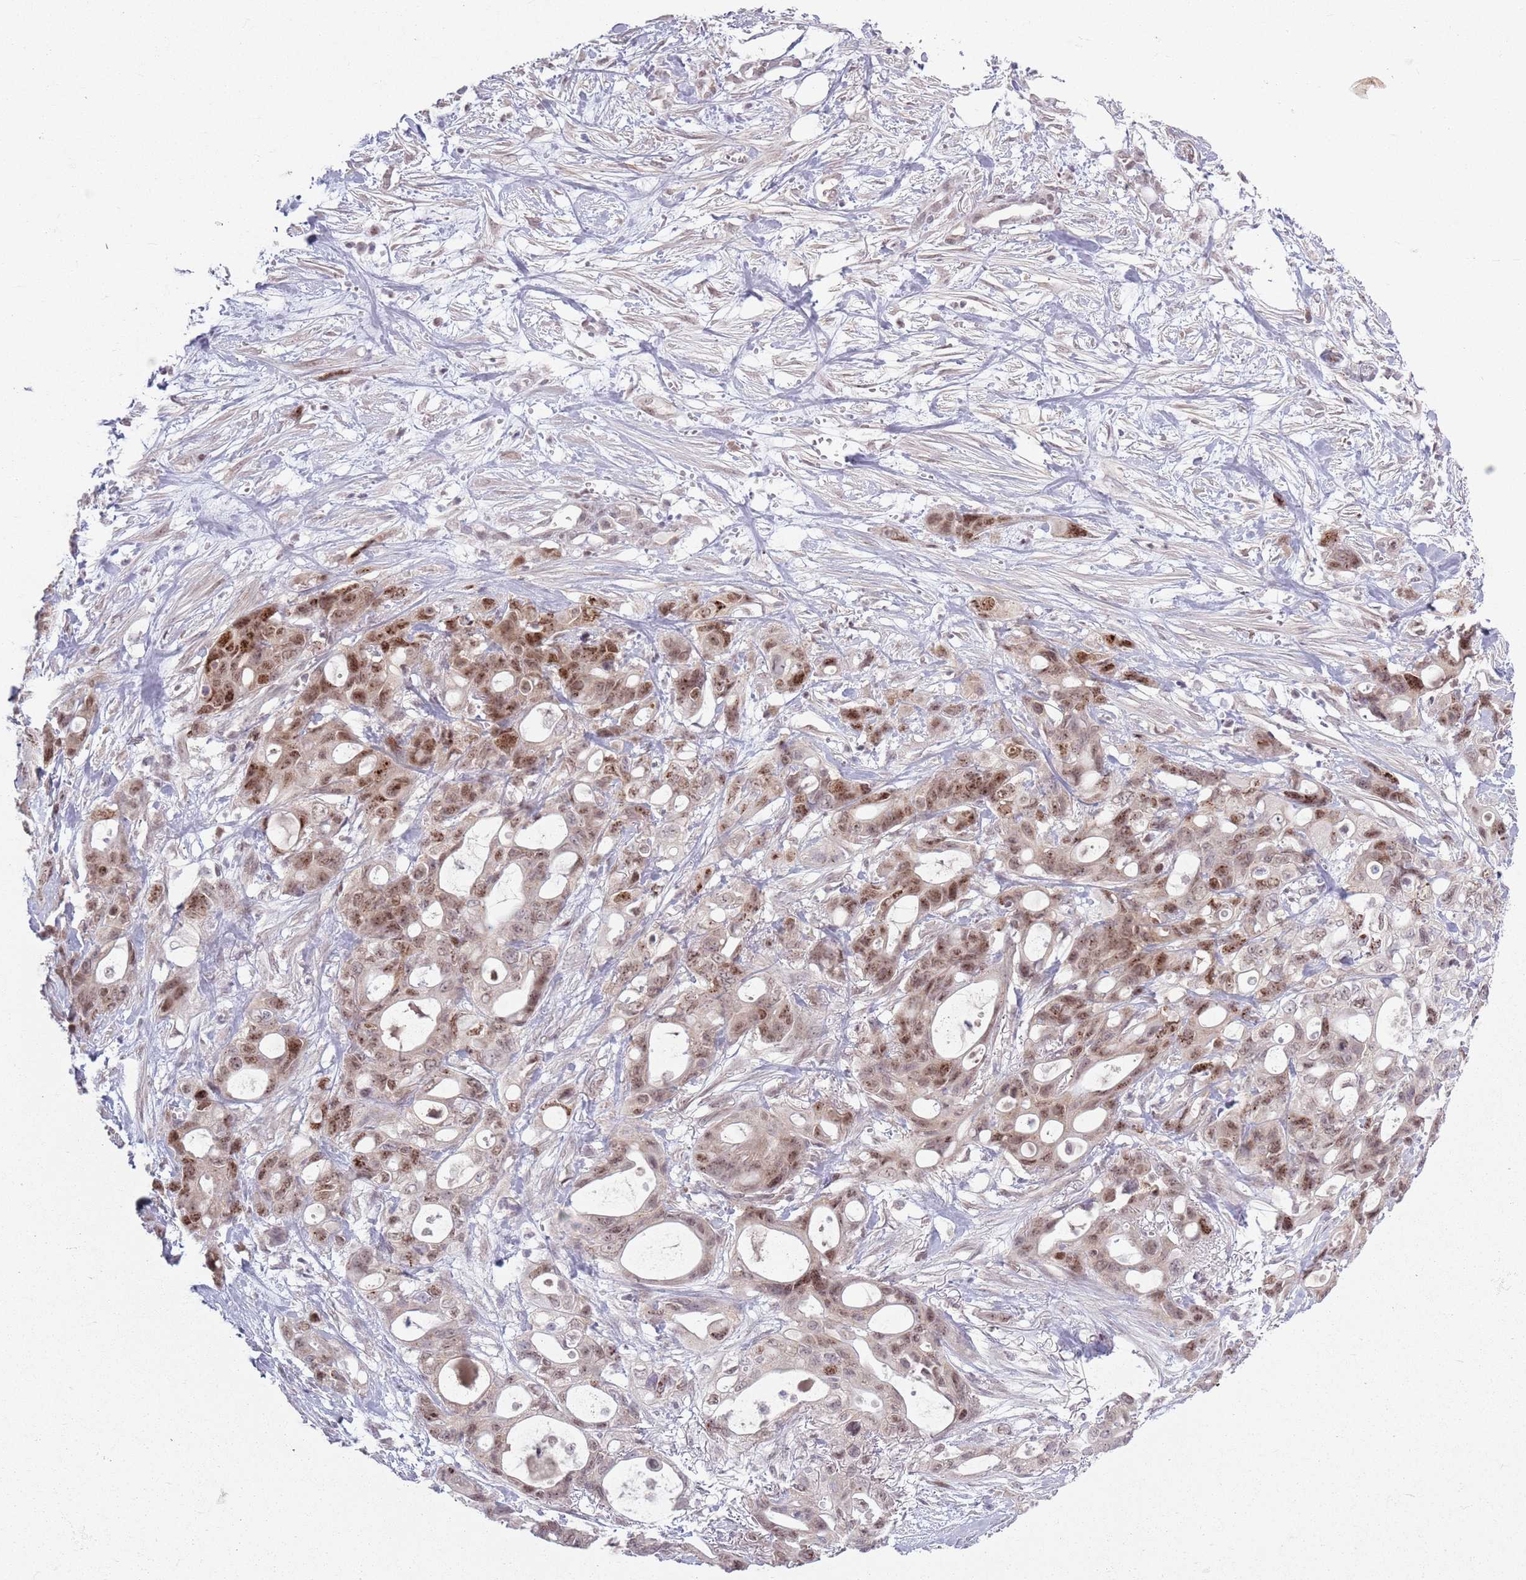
{"staining": {"intensity": "moderate", "quantity": ">75%", "location": "nuclear"}, "tissue": "ovarian cancer", "cell_type": "Tumor cells", "image_type": "cancer", "snomed": [{"axis": "morphology", "description": "Cystadenocarcinoma, mucinous, NOS"}, {"axis": "topography", "description": "Ovary"}], "caption": "Immunohistochemistry (DAB (3,3'-diaminobenzidine)) staining of ovarian cancer (mucinous cystadenocarcinoma) shows moderate nuclear protein positivity in approximately >75% of tumor cells.", "gene": "MRPL34", "patient": {"sex": "female", "age": 70}}